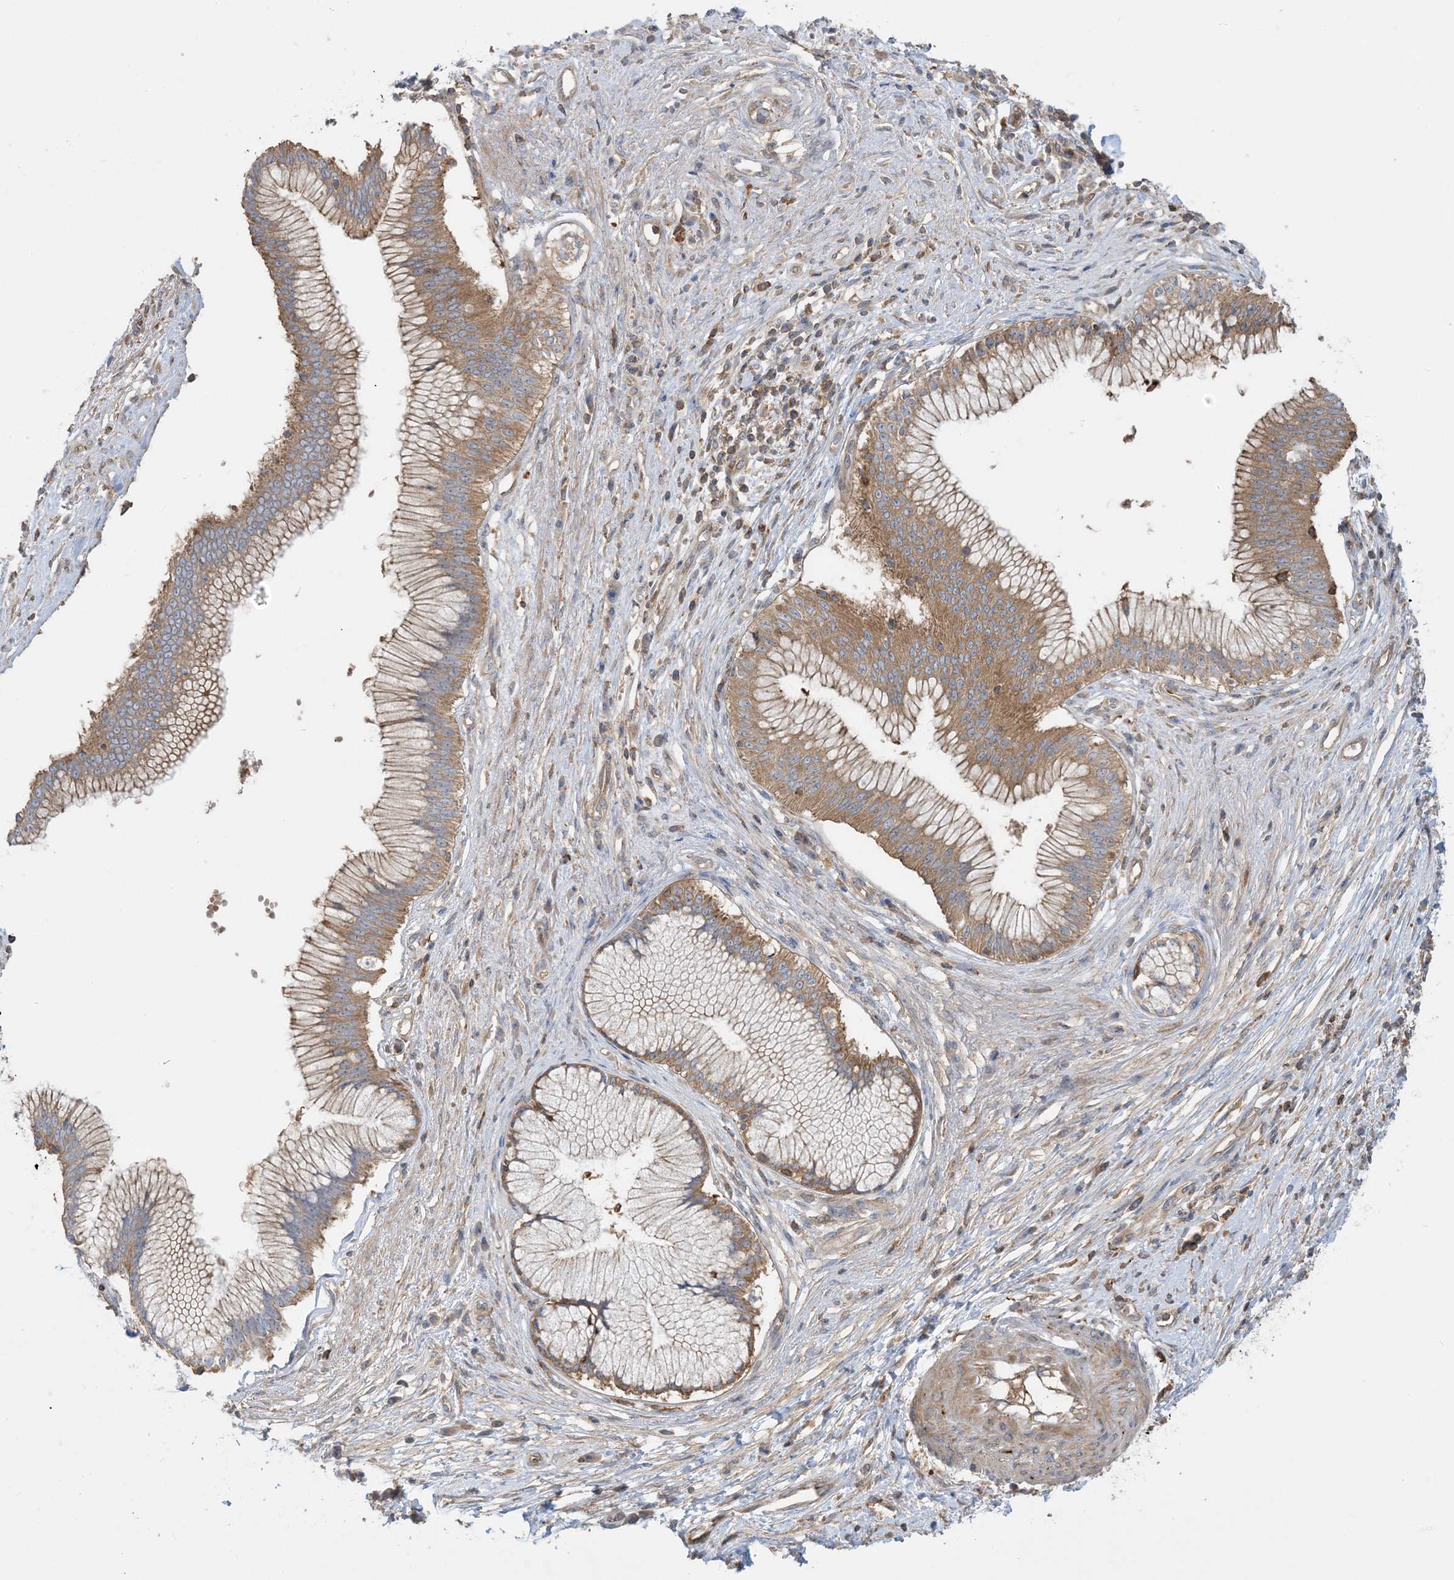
{"staining": {"intensity": "moderate", "quantity": ">75%", "location": "cytoplasmic/membranous"}, "tissue": "pancreatic cancer", "cell_type": "Tumor cells", "image_type": "cancer", "snomed": [{"axis": "morphology", "description": "Adenocarcinoma, NOS"}, {"axis": "topography", "description": "Pancreas"}], "caption": "Immunohistochemistry of human adenocarcinoma (pancreatic) exhibits medium levels of moderate cytoplasmic/membranous staining in about >75% of tumor cells.", "gene": "SFMBT2", "patient": {"sex": "male", "age": 68}}